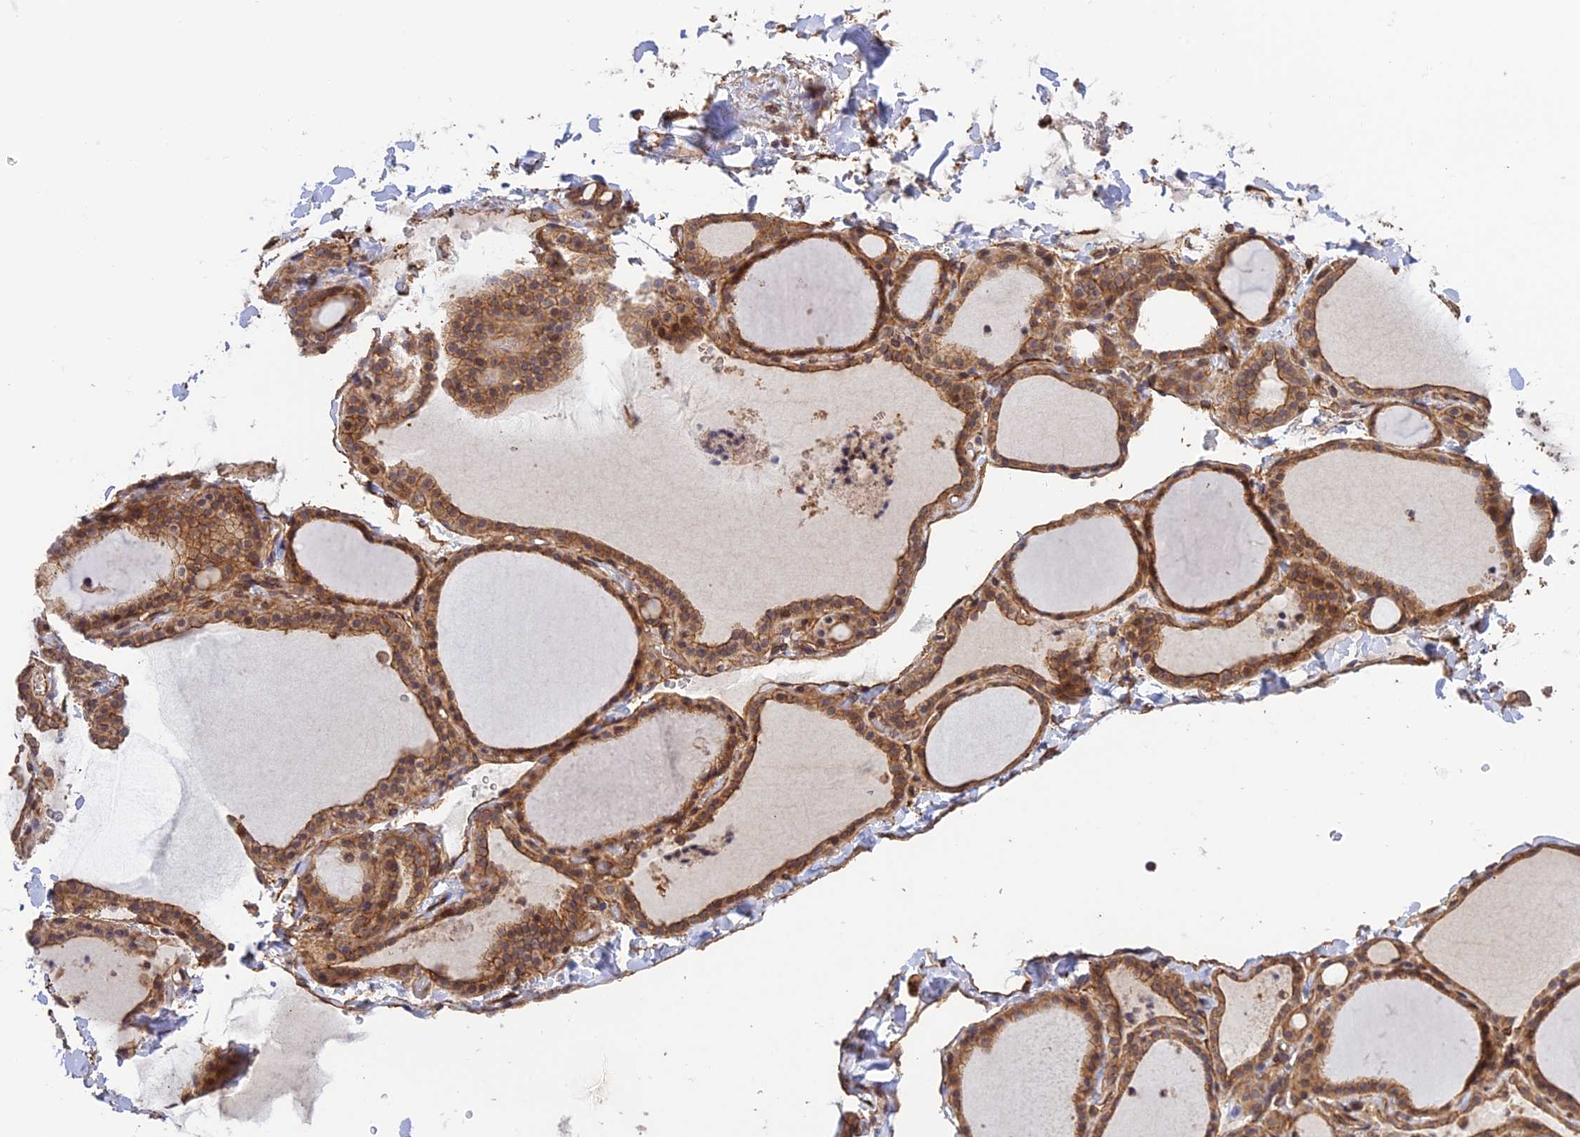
{"staining": {"intensity": "strong", "quantity": ">75%", "location": "cytoplasmic/membranous,nuclear"}, "tissue": "thyroid gland", "cell_type": "Glandular cells", "image_type": "normal", "snomed": [{"axis": "morphology", "description": "Normal tissue, NOS"}, {"axis": "topography", "description": "Thyroid gland"}], "caption": "Protein expression analysis of normal thyroid gland demonstrates strong cytoplasmic/membranous,nuclear positivity in approximately >75% of glandular cells.", "gene": "HOMER2", "patient": {"sex": "female", "age": 22}}